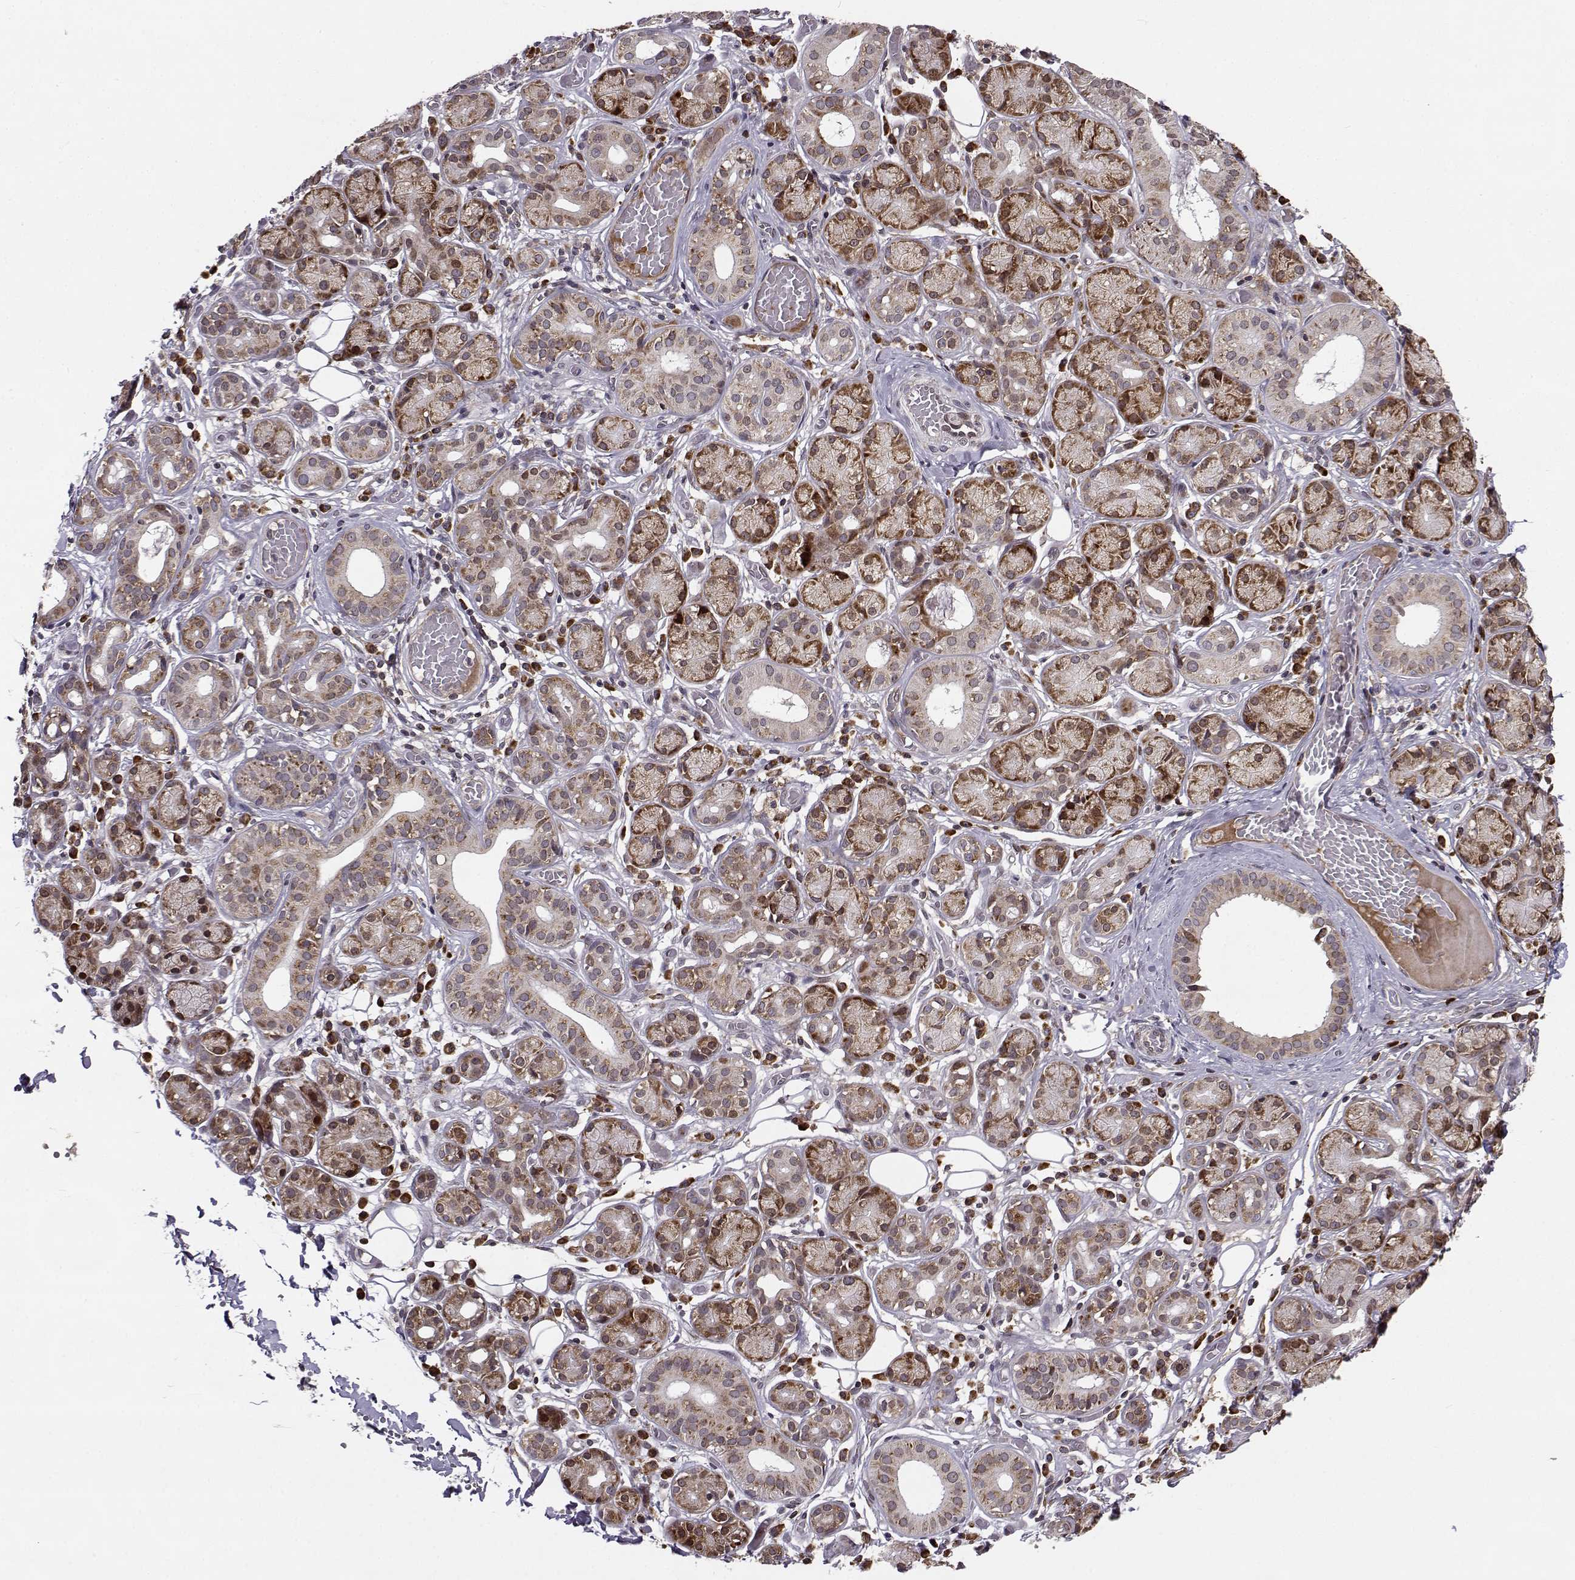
{"staining": {"intensity": "moderate", "quantity": ">75%", "location": "cytoplasmic/membranous"}, "tissue": "salivary gland", "cell_type": "Glandular cells", "image_type": "normal", "snomed": [{"axis": "morphology", "description": "Normal tissue, NOS"}, {"axis": "topography", "description": "Salivary gland"}, {"axis": "topography", "description": "Peripheral nerve tissue"}], "caption": "An immunohistochemistry (IHC) micrograph of normal tissue is shown. Protein staining in brown highlights moderate cytoplasmic/membranous positivity in salivary gland within glandular cells. Nuclei are stained in blue.", "gene": "RPL31", "patient": {"sex": "male", "age": 71}}